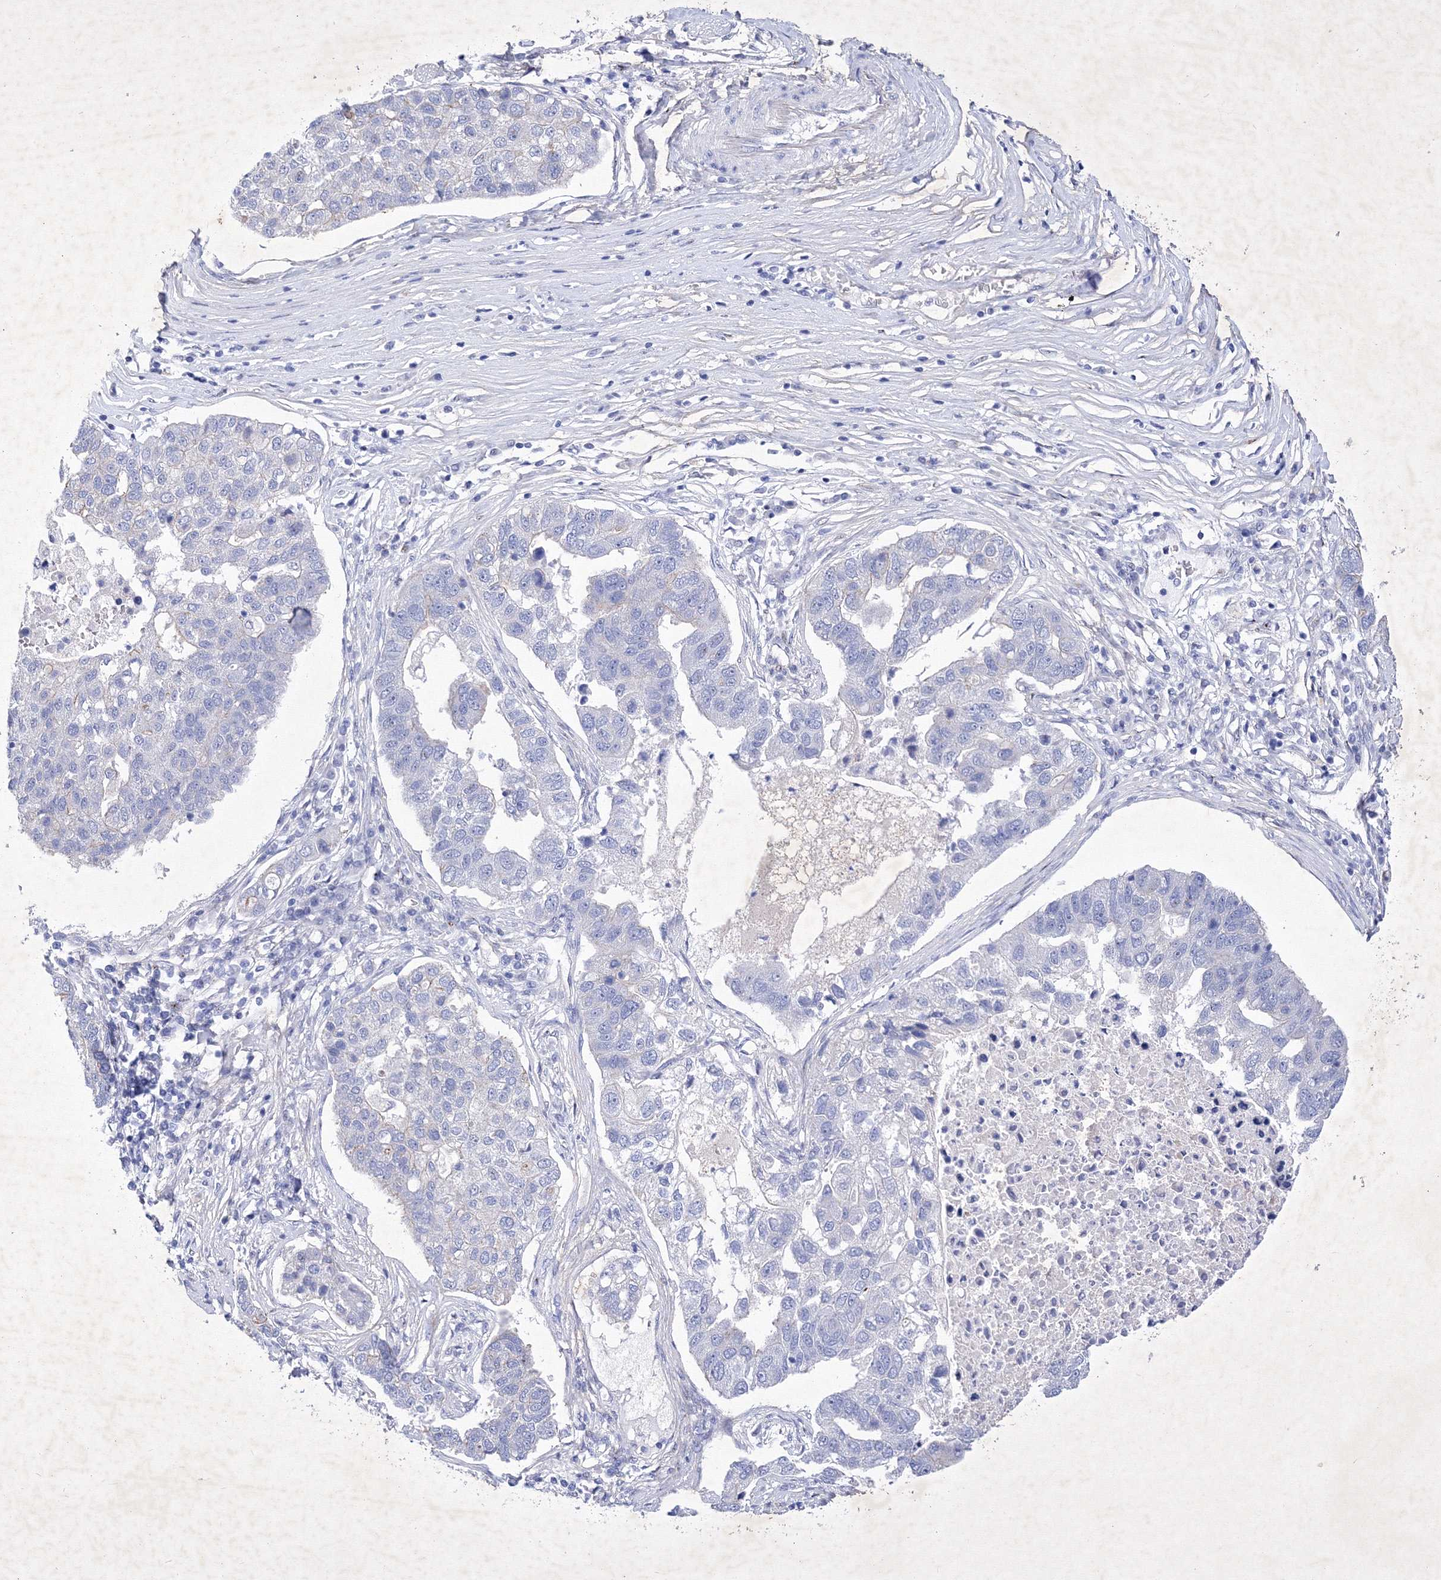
{"staining": {"intensity": "negative", "quantity": "none", "location": "none"}, "tissue": "pancreatic cancer", "cell_type": "Tumor cells", "image_type": "cancer", "snomed": [{"axis": "morphology", "description": "Adenocarcinoma, NOS"}, {"axis": "topography", "description": "Pancreas"}], "caption": "Immunohistochemistry photomicrograph of neoplastic tissue: pancreatic cancer (adenocarcinoma) stained with DAB (3,3'-diaminobenzidine) reveals no significant protein positivity in tumor cells.", "gene": "GPN1", "patient": {"sex": "female", "age": 61}}